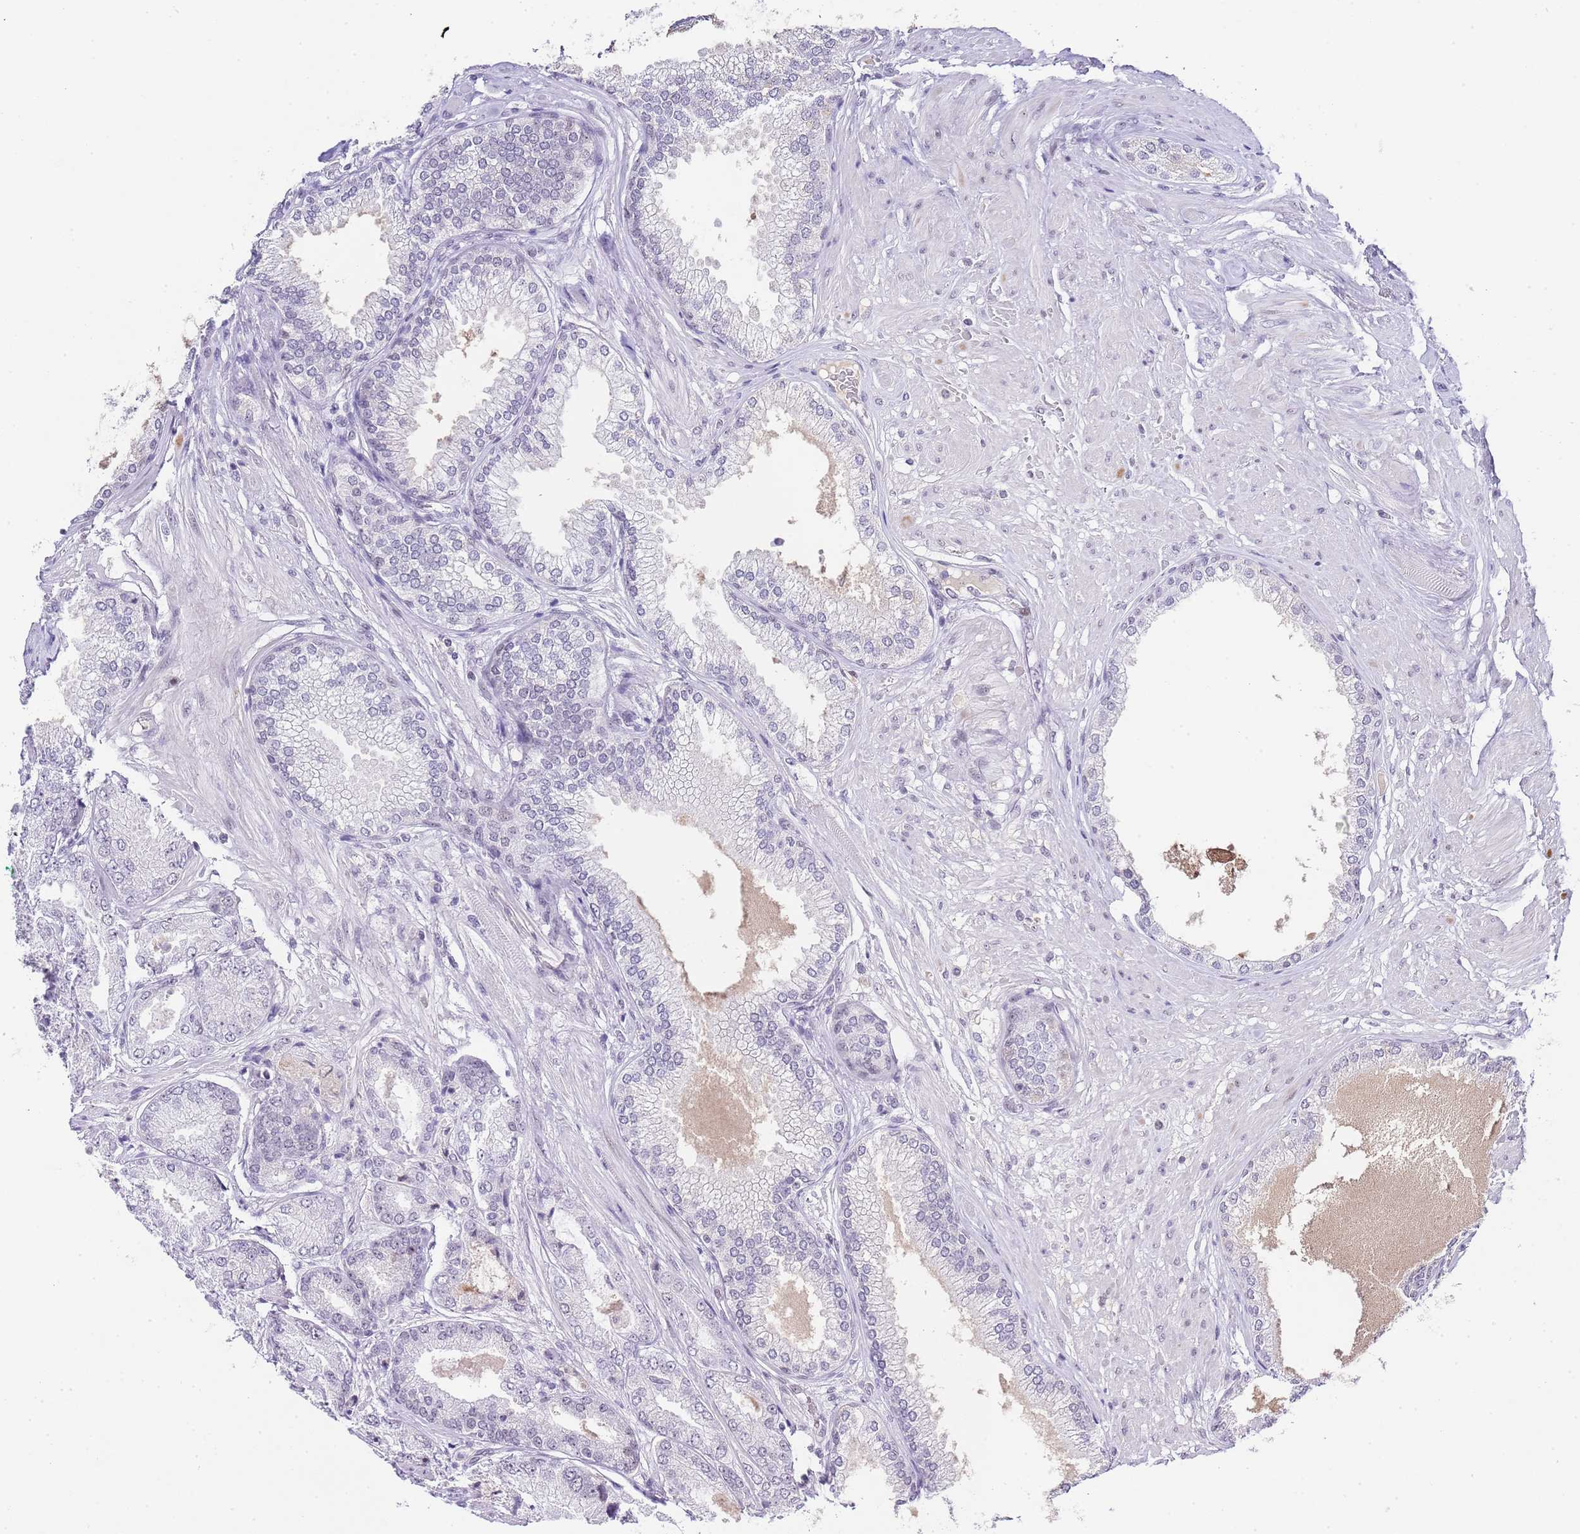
{"staining": {"intensity": "negative", "quantity": "none", "location": "none"}, "tissue": "prostate cancer", "cell_type": "Tumor cells", "image_type": "cancer", "snomed": [{"axis": "morphology", "description": "Adenocarcinoma, High grade"}, {"axis": "topography", "description": "Prostate"}], "caption": "This is an immunohistochemistry (IHC) photomicrograph of prostate cancer. There is no positivity in tumor cells.", "gene": "NOP56", "patient": {"sex": "male", "age": 71}}